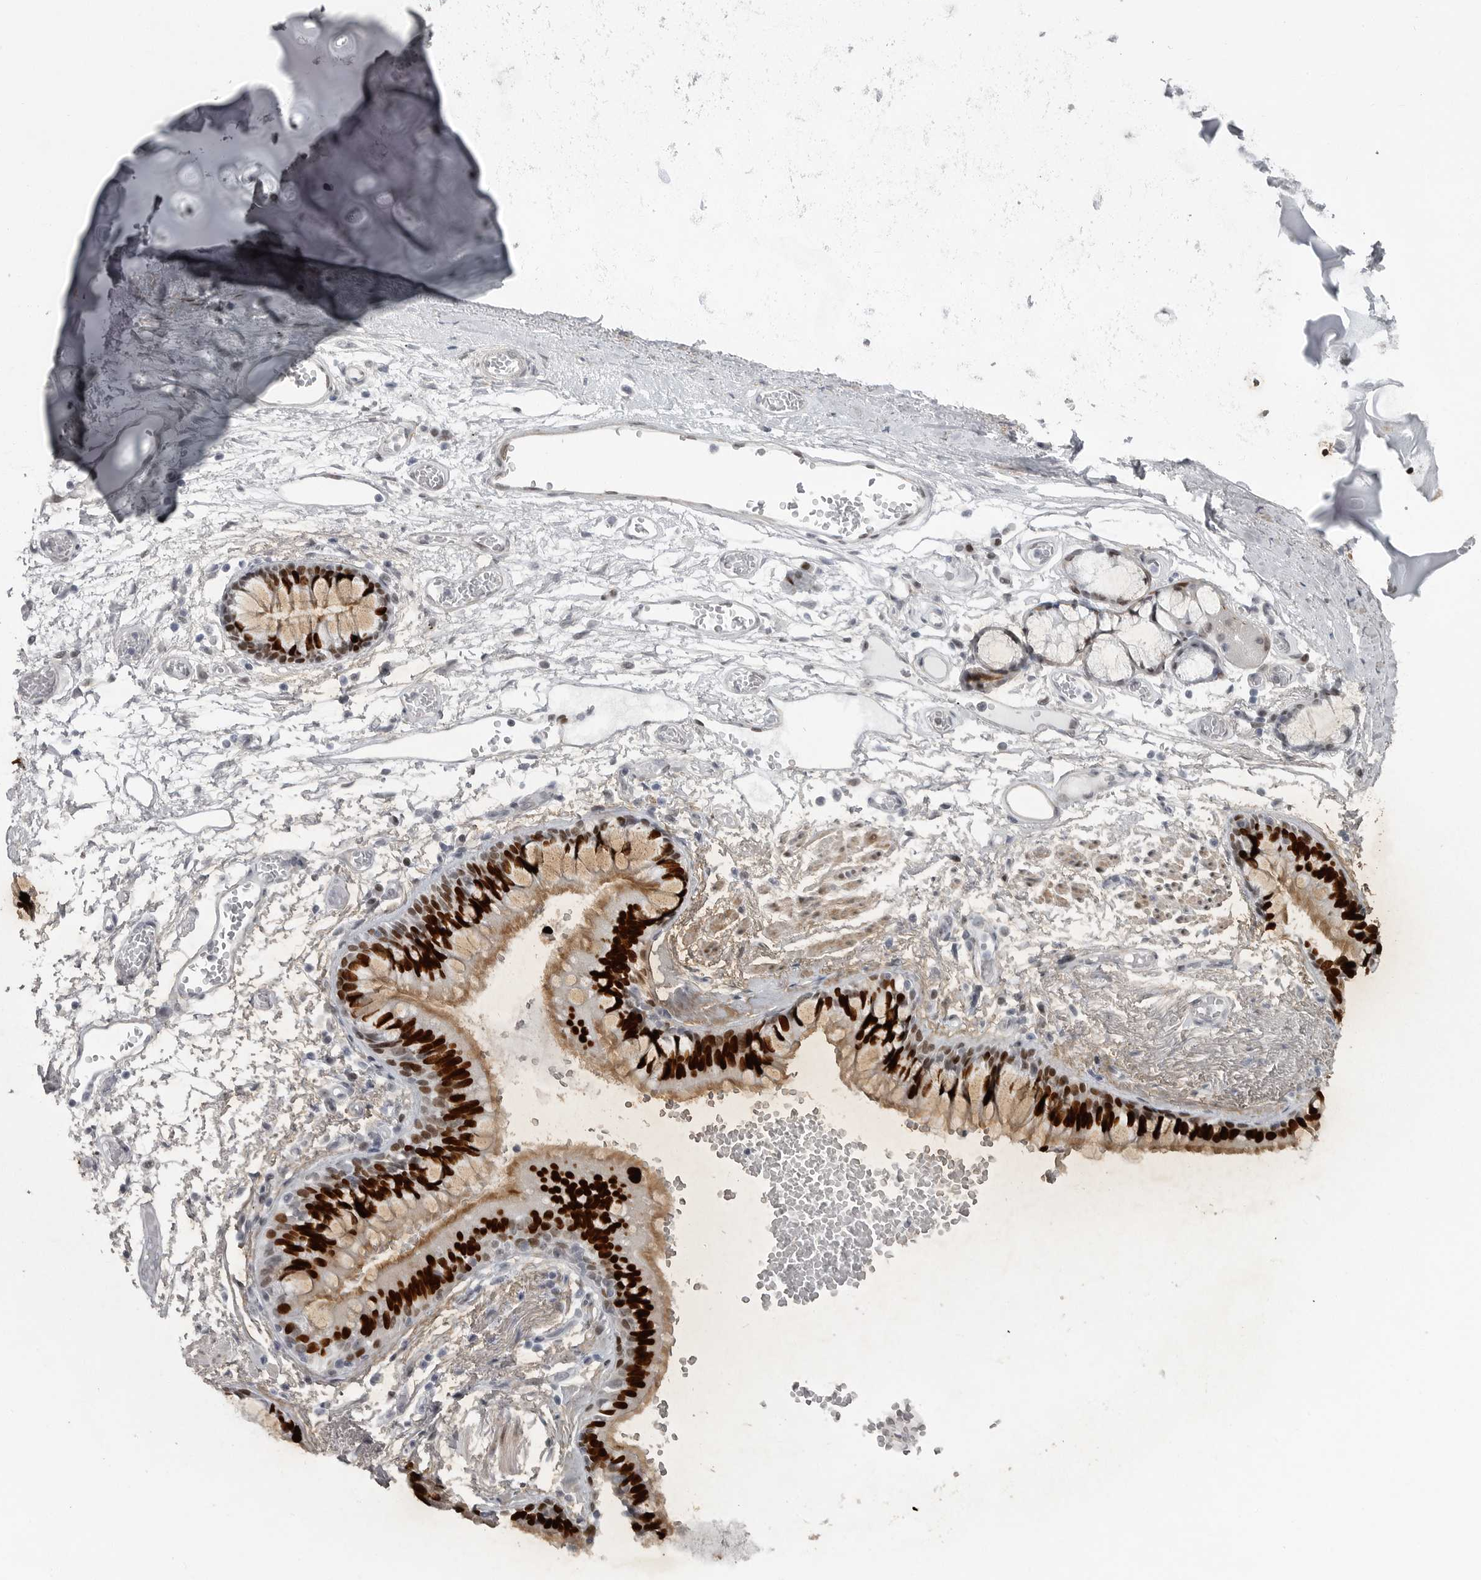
{"staining": {"intensity": "negative", "quantity": "none", "location": "none"}, "tissue": "adipose tissue", "cell_type": "Adipocytes", "image_type": "normal", "snomed": [{"axis": "morphology", "description": "Normal tissue, NOS"}, {"axis": "topography", "description": "Cartilage tissue"}, {"axis": "topography", "description": "Bronchus"}], "caption": "An immunohistochemistry micrograph of unremarkable adipose tissue is shown. There is no staining in adipocytes of adipose tissue. Brightfield microscopy of immunohistochemistry (IHC) stained with DAB (3,3'-diaminobenzidine) (brown) and hematoxylin (blue), captured at high magnification.", "gene": "HMGN3", "patient": {"sex": "female", "age": 73}}